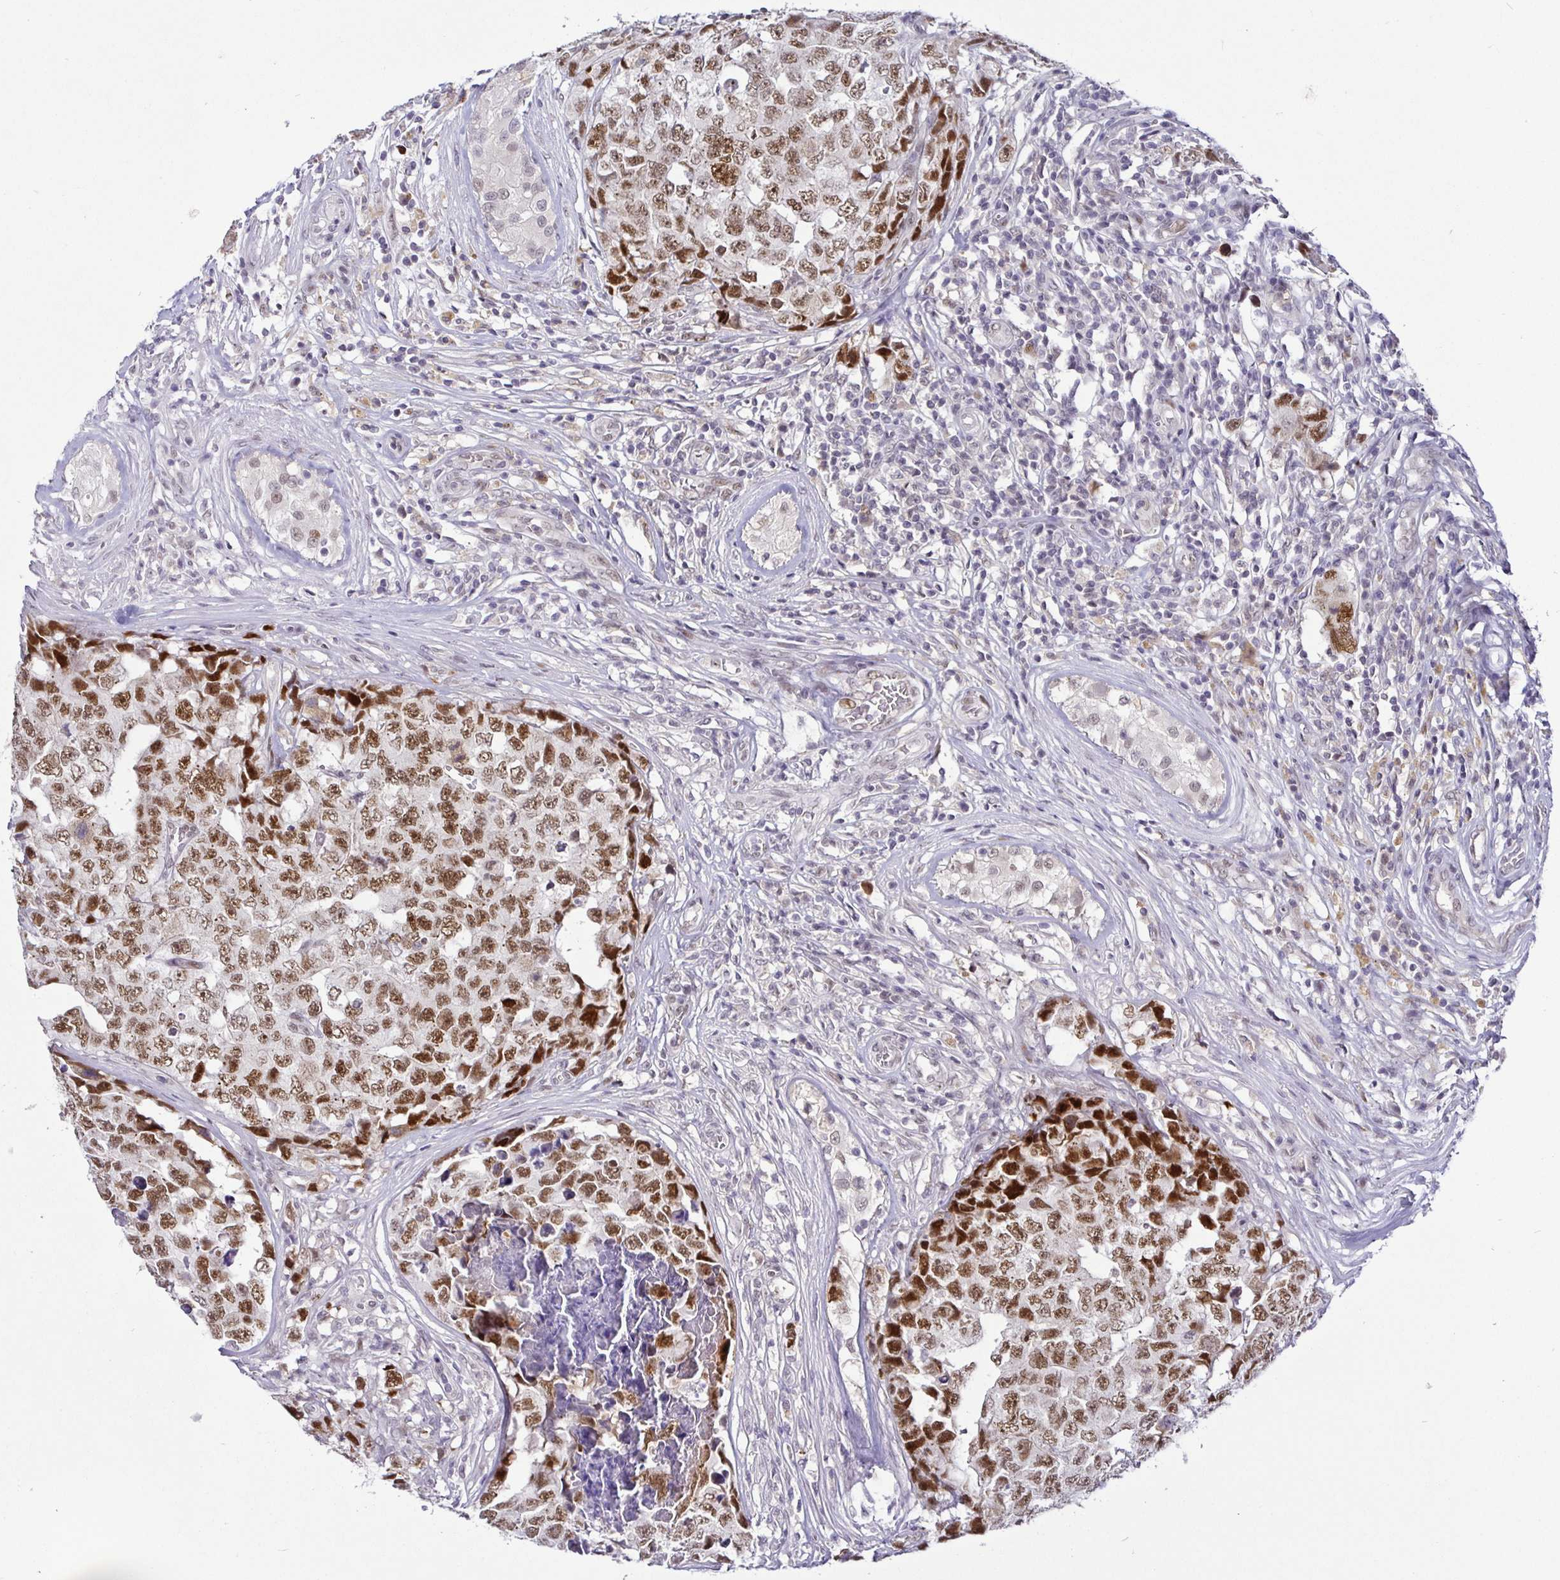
{"staining": {"intensity": "moderate", "quantity": ">75%", "location": "nuclear"}, "tissue": "testis cancer", "cell_type": "Tumor cells", "image_type": "cancer", "snomed": [{"axis": "morphology", "description": "Normal tissue, NOS"}, {"axis": "morphology", "description": "Carcinoma, Embryonal, NOS"}, {"axis": "topography", "description": "Testis"}, {"axis": "topography", "description": "Epididymis"}], "caption": "Immunohistochemistry (IHC) micrograph of neoplastic tissue: human testis embryonal carcinoma stained using immunohistochemistry demonstrates medium levels of moderate protein expression localized specifically in the nuclear of tumor cells, appearing as a nuclear brown color.", "gene": "NUP188", "patient": {"sex": "male", "age": 25}}